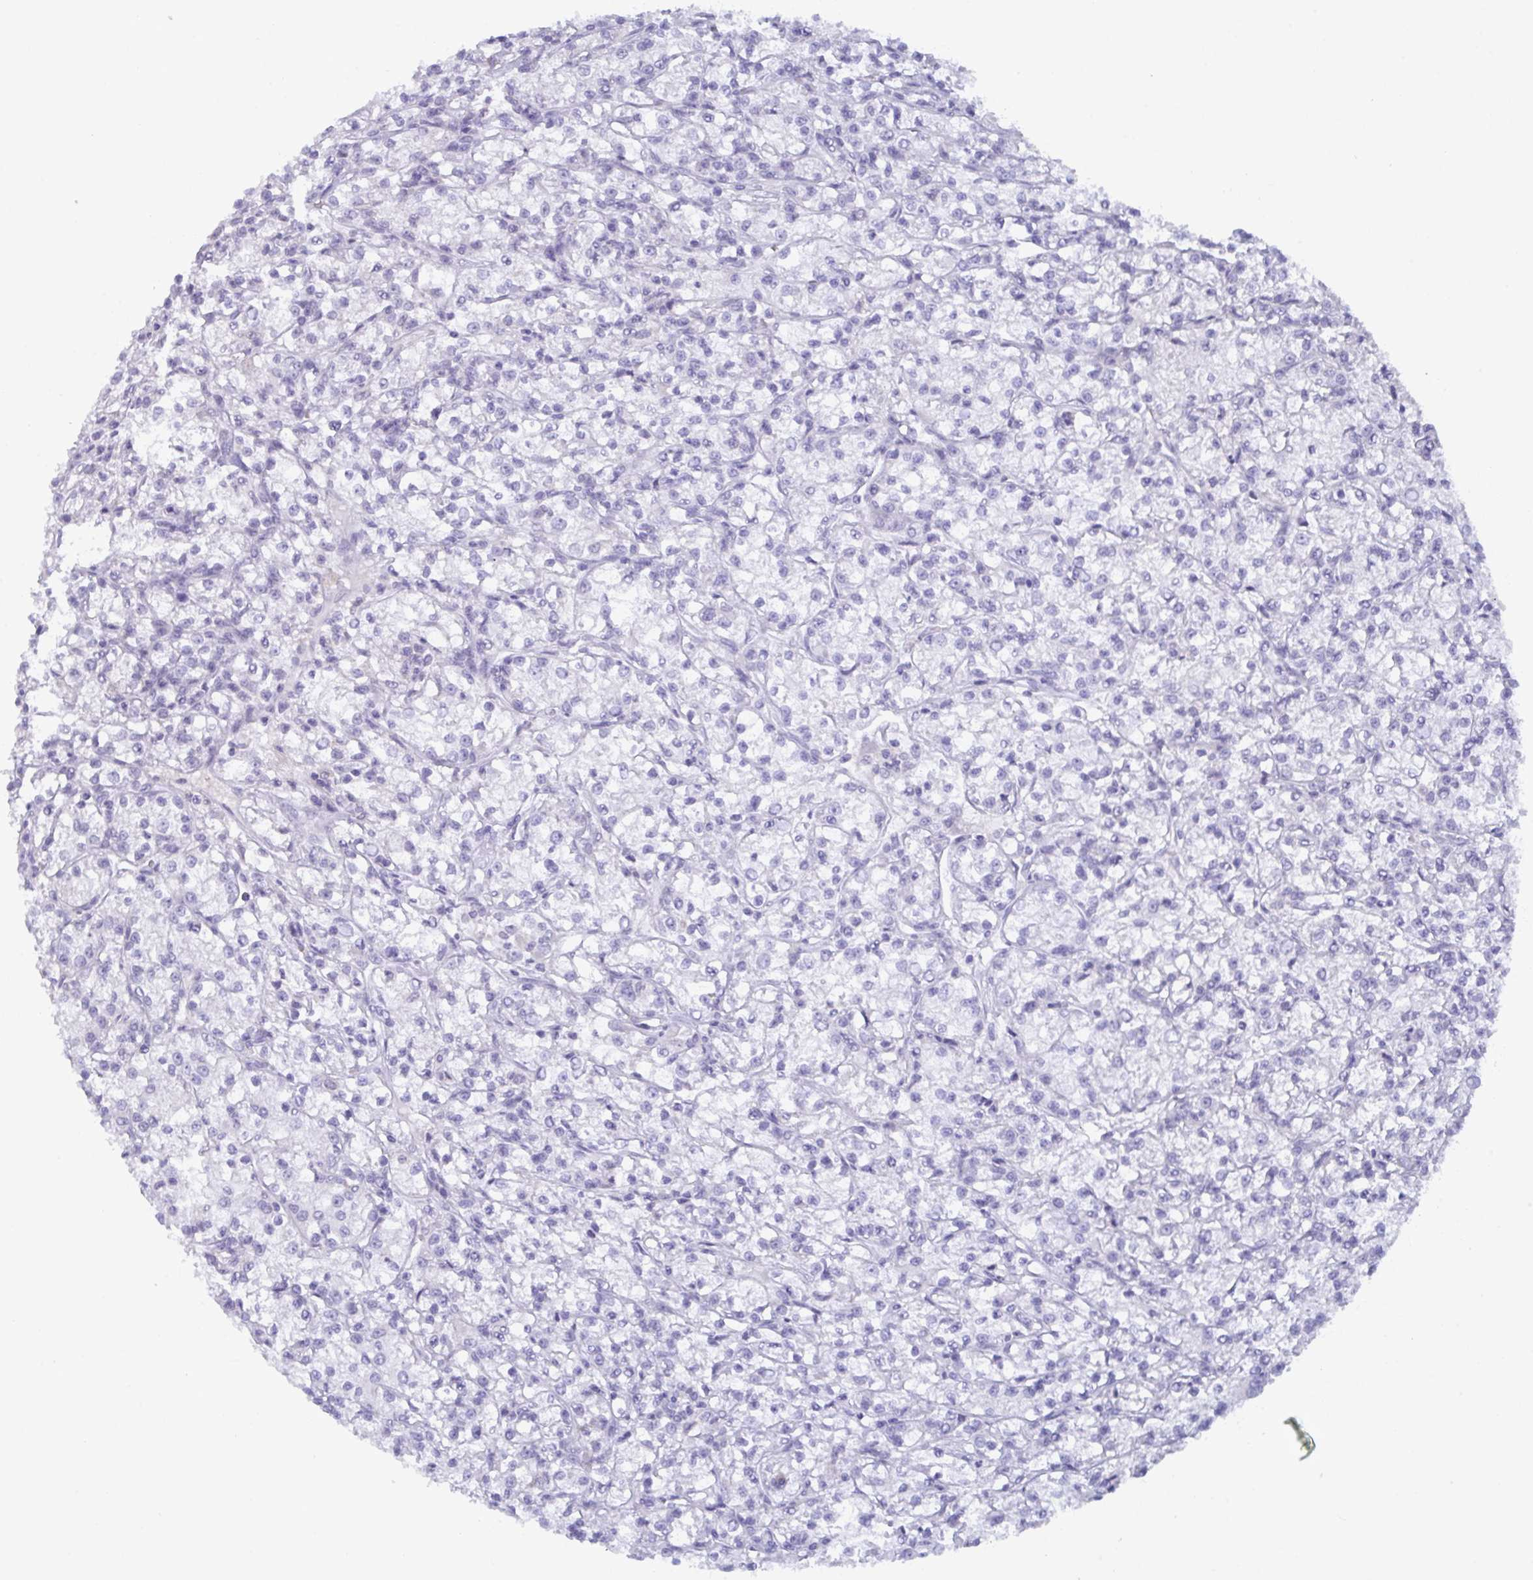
{"staining": {"intensity": "negative", "quantity": "none", "location": "none"}, "tissue": "renal cancer", "cell_type": "Tumor cells", "image_type": "cancer", "snomed": [{"axis": "morphology", "description": "Adenocarcinoma, NOS"}, {"axis": "topography", "description": "Kidney"}], "caption": "Tumor cells are negative for protein expression in human renal cancer.", "gene": "SERPINB13", "patient": {"sex": "female", "age": 59}}